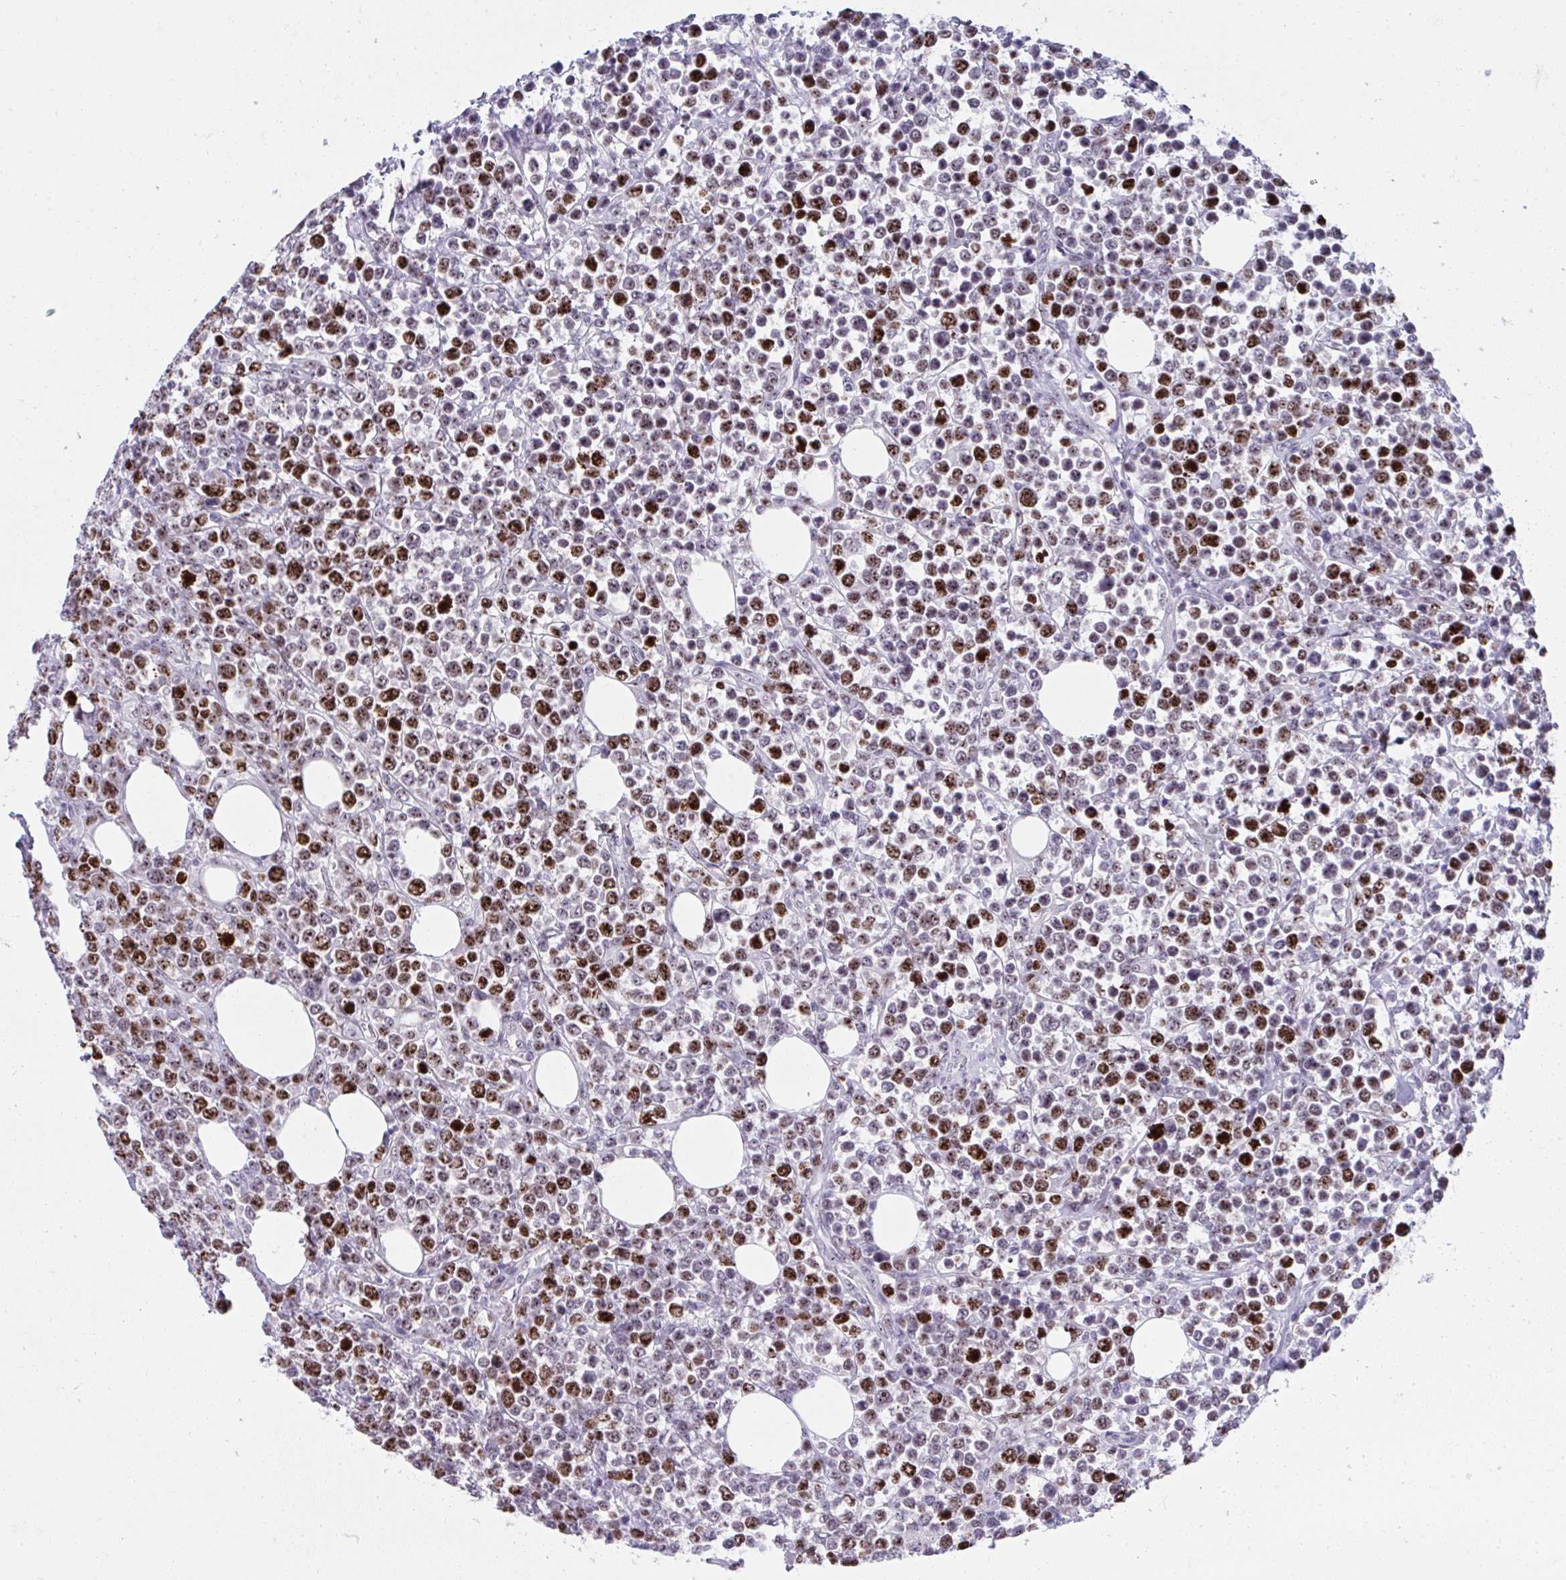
{"staining": {"intensity": "strong", "quantity": "25%-75%", "location": "nuclear"}, "tissue": "lymphoma", "cell_type": "Tumor cells", "image_type": "cancer", "snomed": [{"axis": "morphology", "description": "Malignant lymphoma, non-Hodgkin's type, High grade"}, {"axis": "topography", "description": "Soft tissue"}], "caption": "Immunohistochemistry (IHC) image of neoplastic tissue: lymphoma stained using immunohistochemistry reveals high levels of strong protein expression localized specifically in the nuclear of tumor cells, appearing as a nuclear brown color.", "gene": "CEP72", "patient": {"sex": "female", "age": 56}}